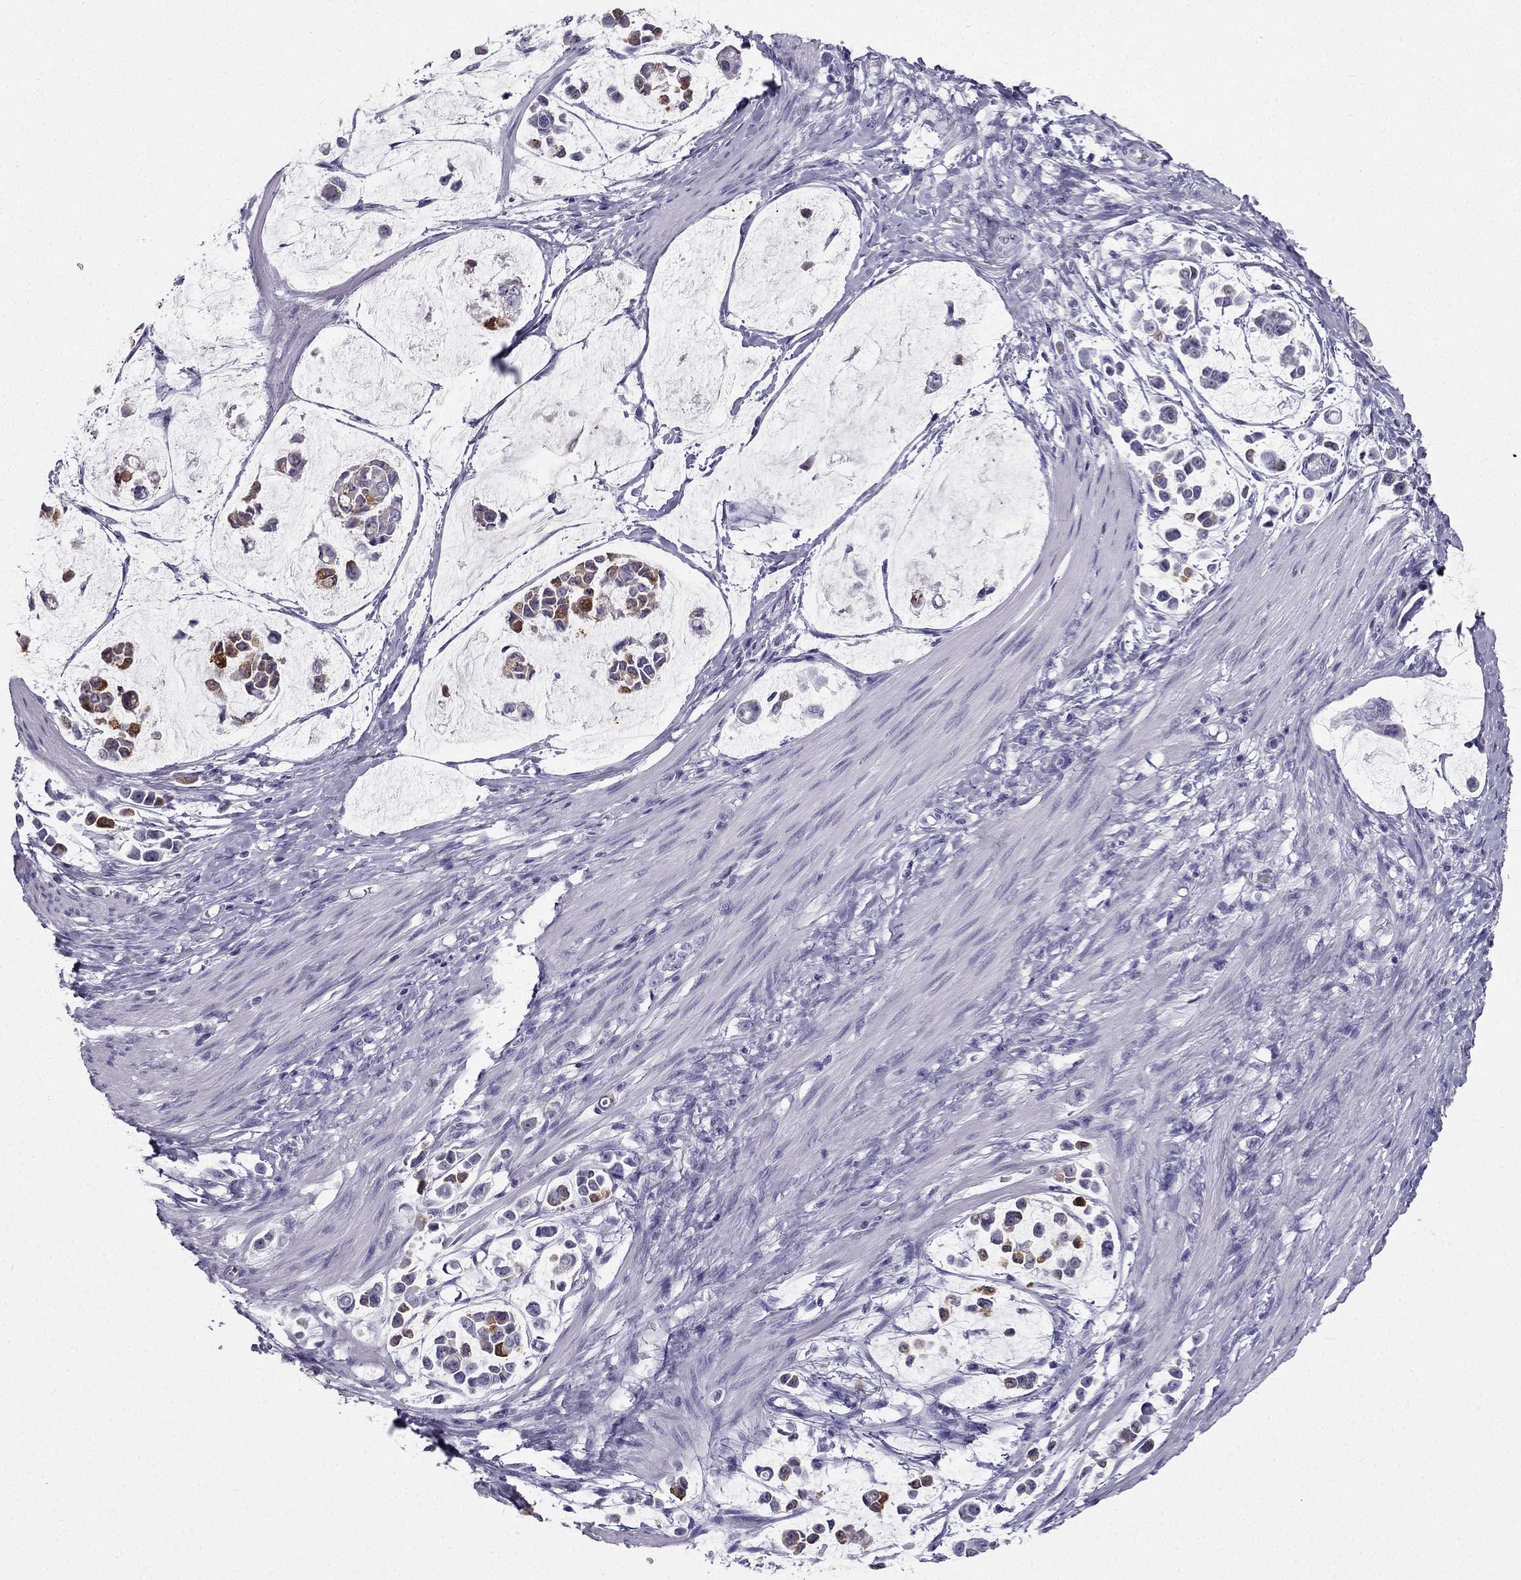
{"staining": {"intensity": "strong", "quantity": "25%-75%", "location": "cytoplasmic/membranous"}, "tissue": "stomach cancer", "cell_type": "Tumor cells", "image_type": "cancer", "snomed": [{"axis": "morphology", "description": "Adenocarcinoma, NOS"}, {"axis": "topography", "description": "Stomach"}], "caption": "Human stomach cancer stained with a brown dye displays strong cytoplasmic/membranous positive expression in about 25%-75% of tumor cells.", "gene": "TFF3", "patient": {"sex": "male", "age": 82}}